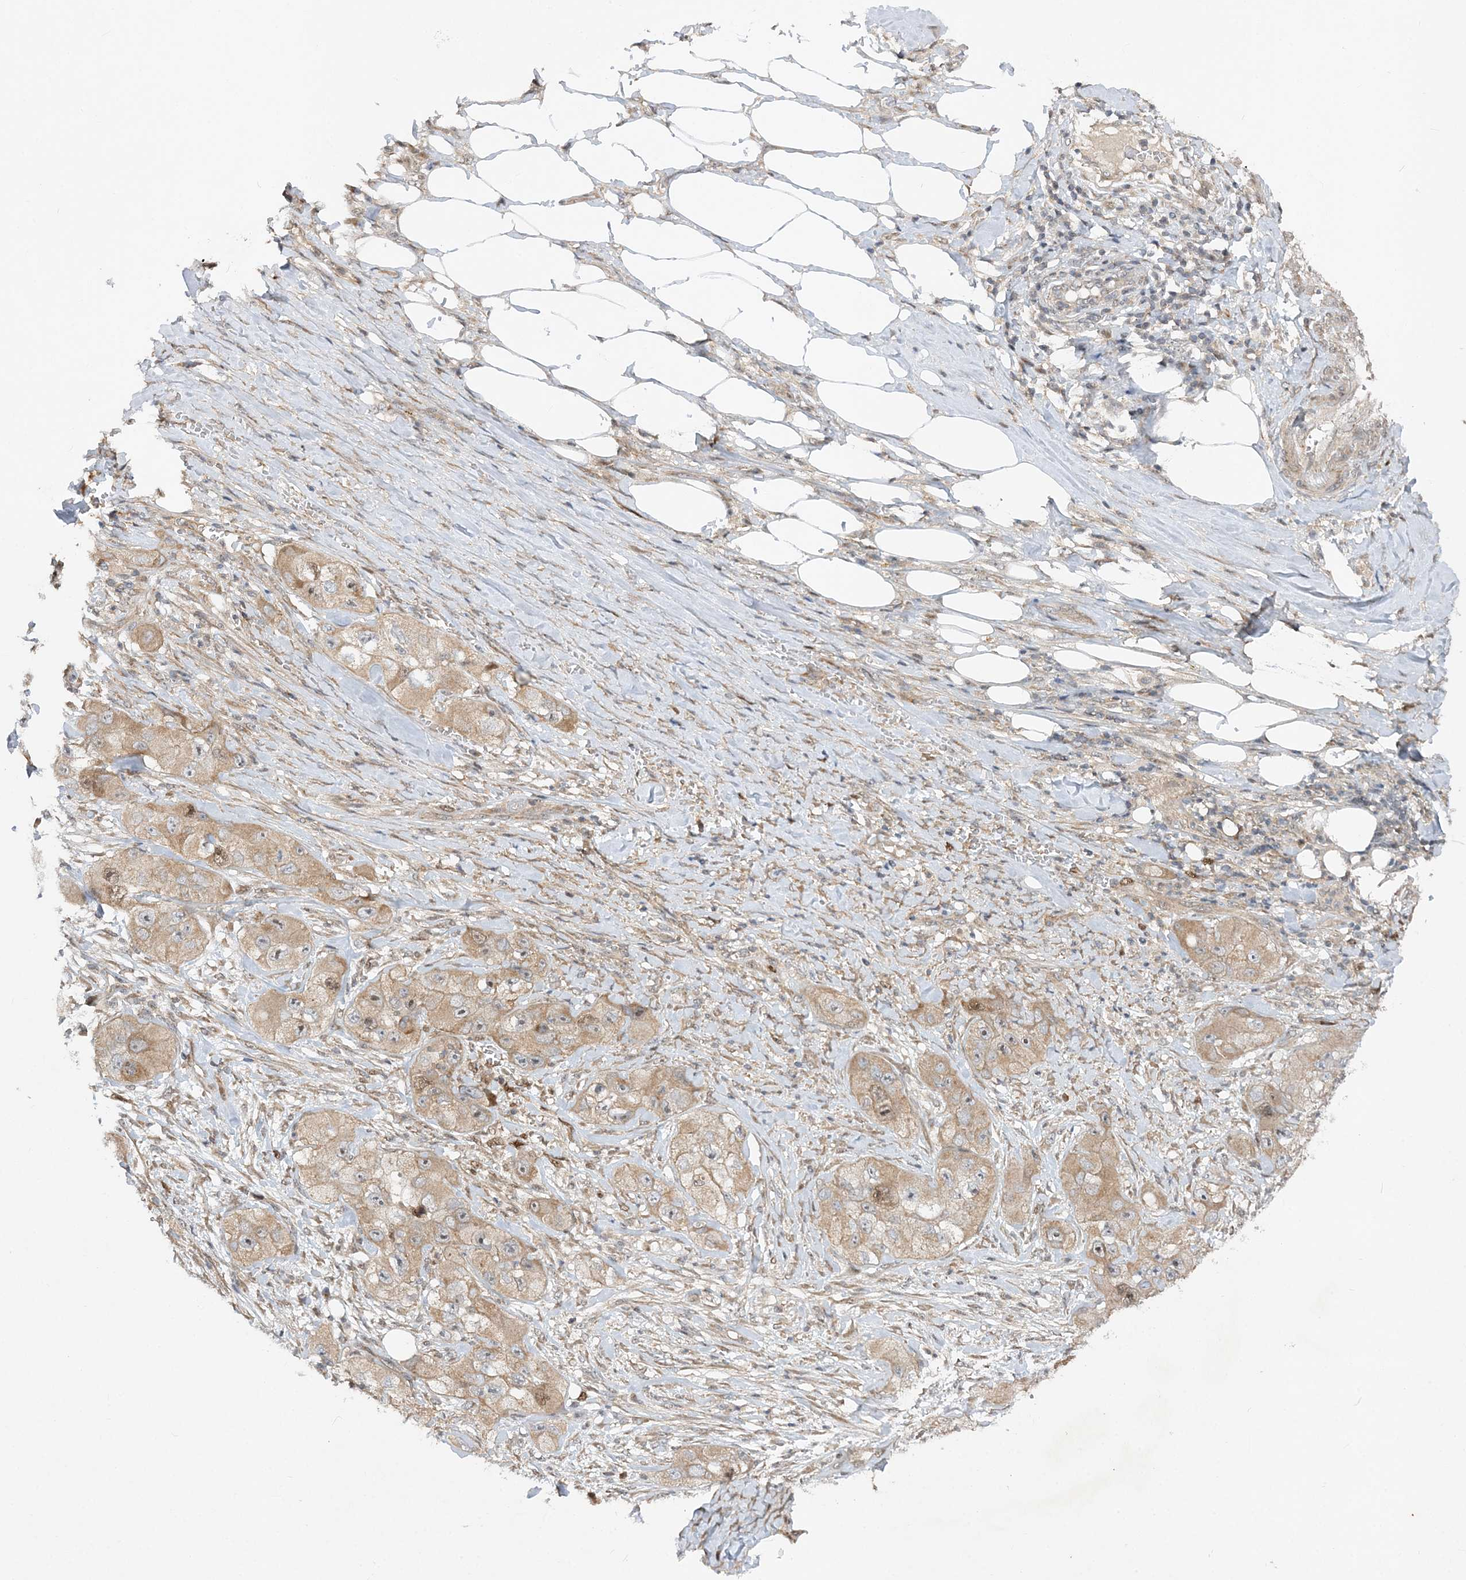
{"staining": {"intensity": "moderate", "quantity": ">75%", "location": "cytoplasmic/membranous,nuclear"}, "tissue": "skin cancer", "cell_type": "Tumor cells", "image_type": "cancer", "snomed": [{"axis": "morphology", "description": "Squamous cell carcinoma, NOS"}, {"axis": "topography", "description": "Skin"}, {"axis": "topography", "description": "Subcutis"}], "caption": "Immunohistochemical staining of human skin cancer (squamous cell carcinoma) displays moderate cytoplasmic/membranous and nuclear protein staining in about >75% of tumor cells.", "gene": "MXI1", "patient": {"sex": "male", "age": 73}}